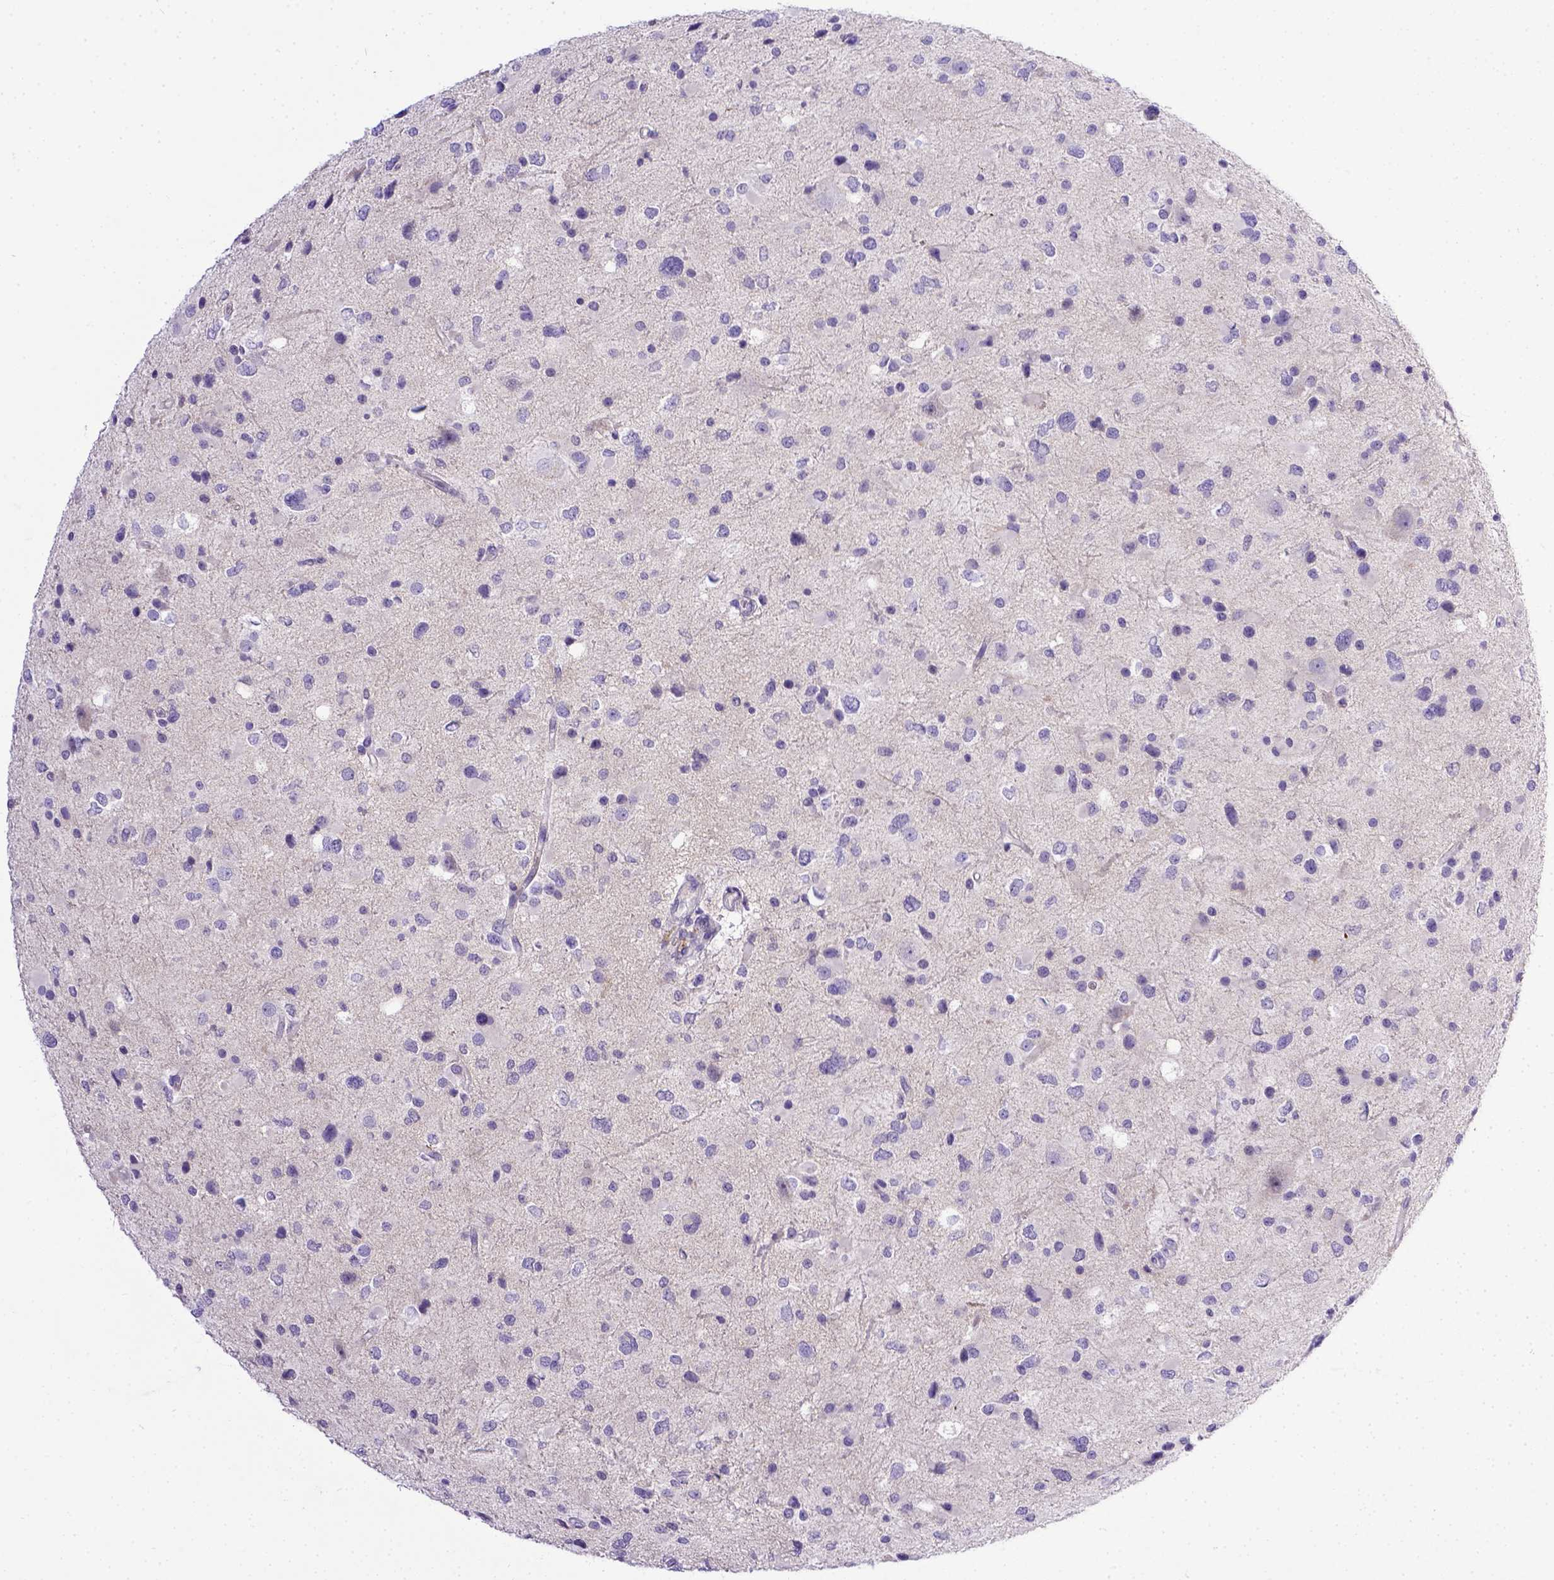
{"staining": {"intensity": "negative", "quantity": "none", "location": "none"}, "tissue": "glioma", "cell_type": "Tumor cells", "image_type": "cancer", "snomed": [{"axis": "morphology", "description": "Glioma, malignant, Low grade"}, {"axis": "topography", "description": "Brain"}], "caption": "A micrograph of low-grade glioma (malignant) stained for a protein shows no brown staining in tumor cells.", "gene": "BTN1A1", "patient": {"sex": "female", "age": 32}}